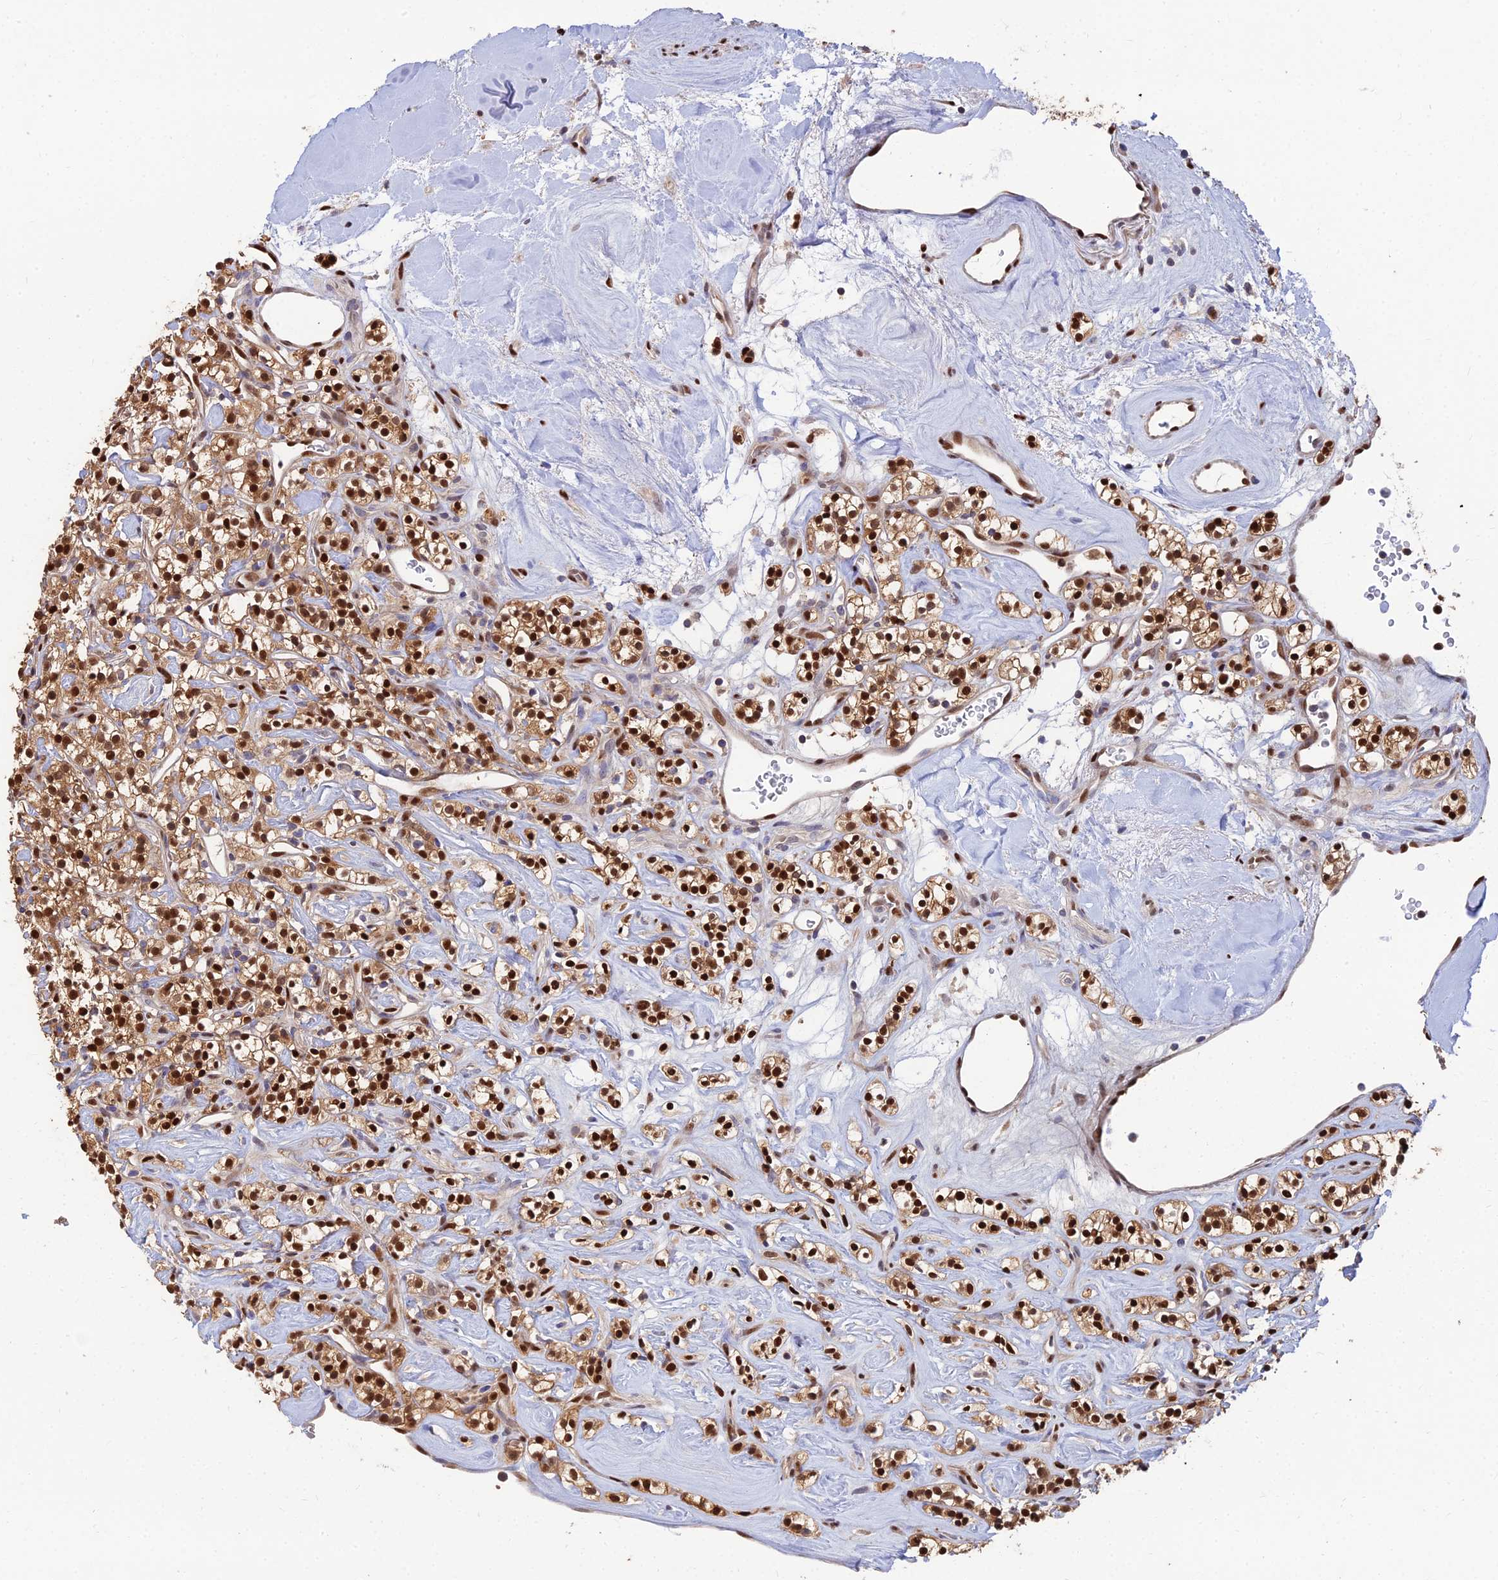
{"staining": {"intensity": "strong", "quantity": ">75%", "location": "cytoplasmic/membranous,nuclear"}, "tissue": "renal cancer", "cell_type": "Tumor cells", "image_type": "cancer", "snomed": [{"axis": "morphology", "description": "Adenocarcinoma, NOS"}, {"axis": "topography", "description": "Kidney"}], "caption": "Adenocarcinoma (renal) stained with DAB (3,3'-diaminobenzidine) immunohistochemistry exhibits high levels of strong cytoplasmic/membranous and nuclear positivity in about >75% of tumor cells.", "gene": "DNPEP", "patient": {"sex": "male", "age": 77}}